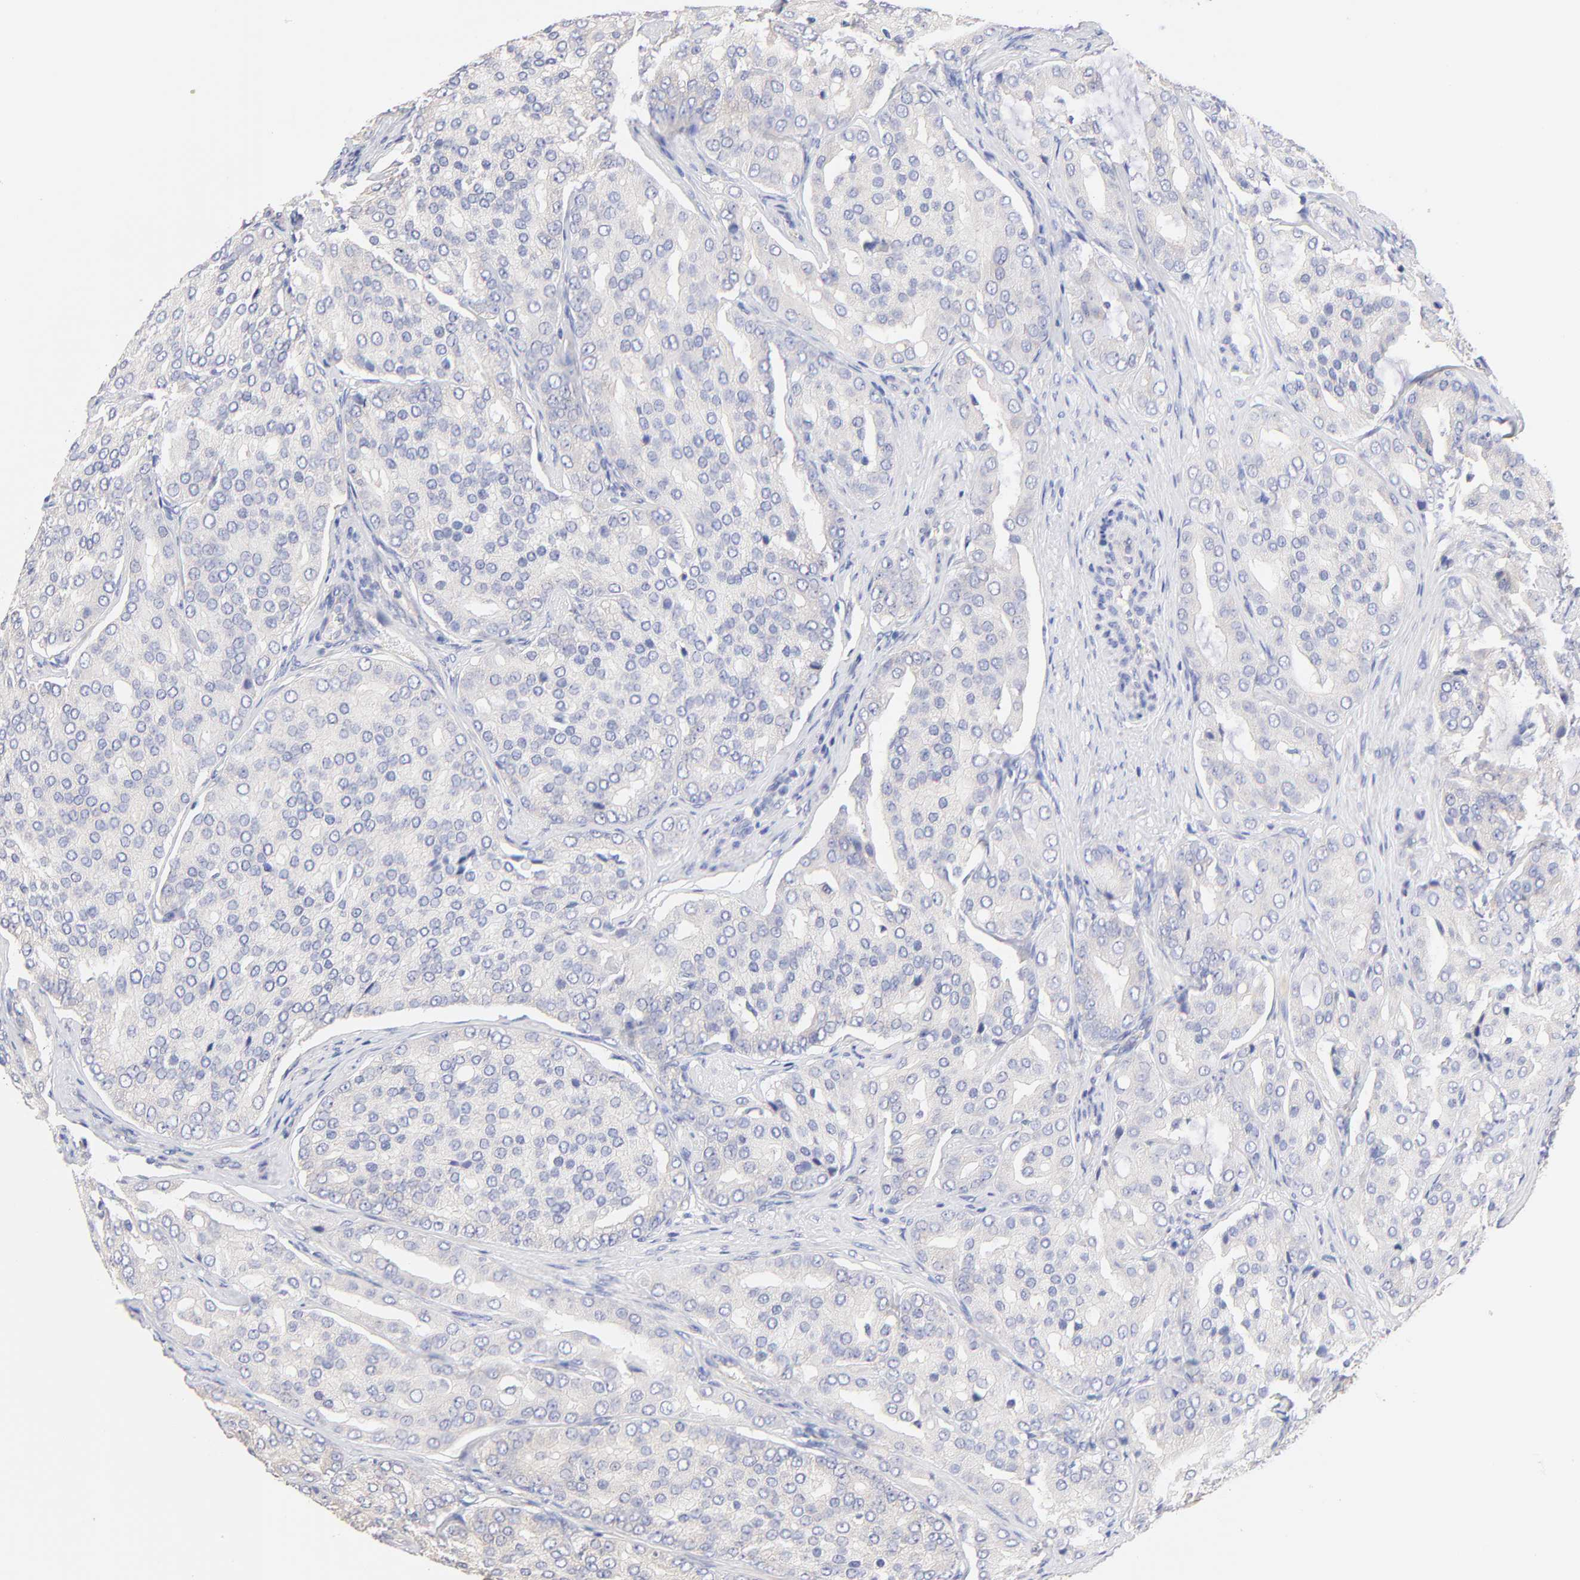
{"staining": {"intensity": "negative", "quantity": "none", "location": "none"}, "tissue": "prostate cancer", "cell_type": "Tumor cells", "image_type": "cancer", "snomed": [{"axis": "morphology", "description": "Adenocarcinoma, High grade"}, {"axis": "topography", "description": "Prostate"}], "caption": "Tumor cells are negative for protein expression in human prostate high-grade adenocarcinoma.", "gene": "TNFRSF13C", "patient": {"sex": "male", "age": 64}}